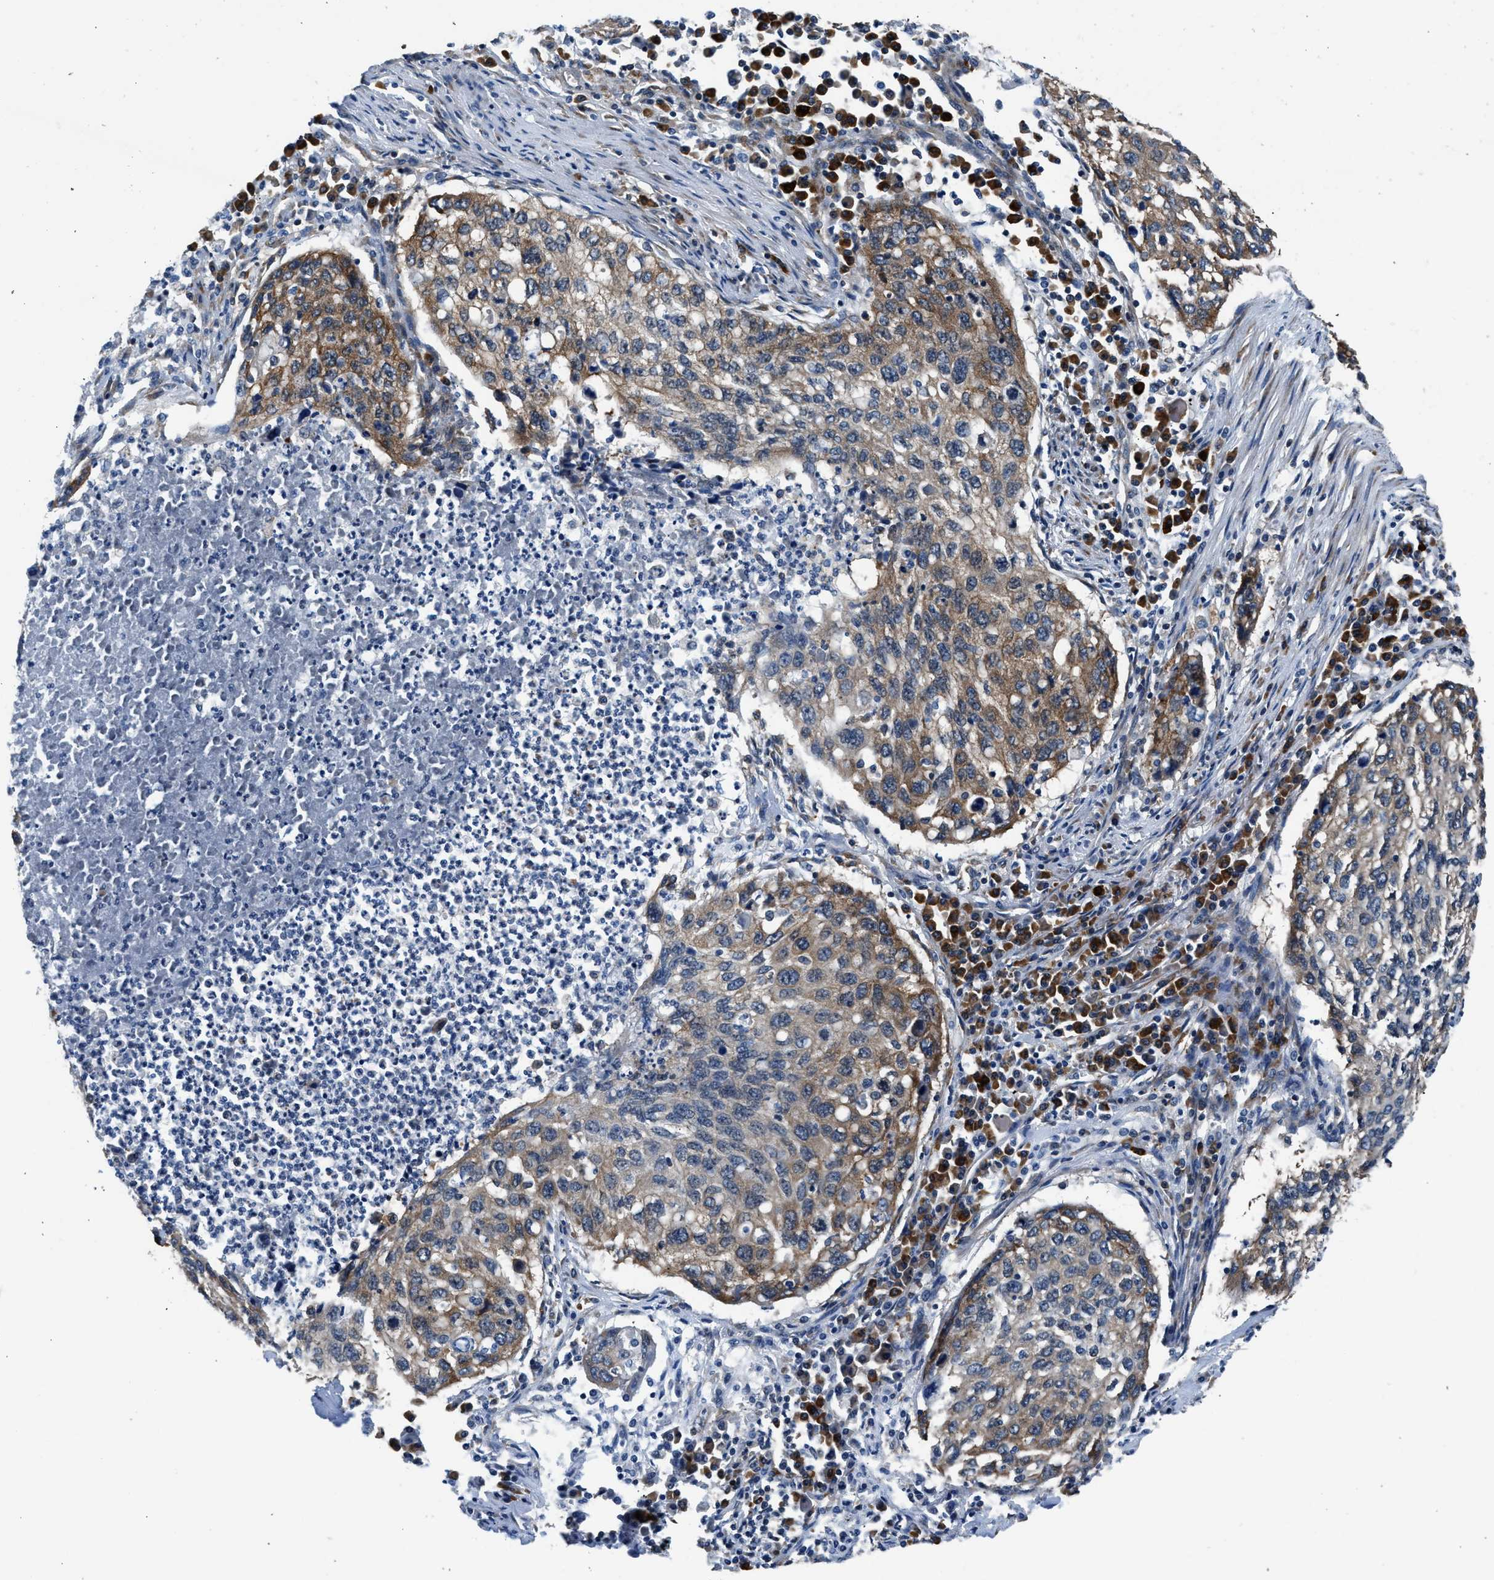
{"staining": {"intensity": "moderate", "quantity": ">75%", "location": "cytoplasmic/membranous"}, "tissue": "lung cancer", "cell_type": "Tumor cells", "image_type": "cancer", "snomed": [{"axis": "morphology", "description": "Squamous cell carcinoma, NOS"}, {"axis": "topography", "description": "Lung"}], "caption": "This photomicrograph exhibits lung cancer (squamous cell carcinoma) stained with IHC to label a protein in brown. The cytoplasmic/membranous of tumor cells show moderate positivity for the protein. Nuclei are counter-stained blue.", "gene": "PA2G4", "patient": {"sex": "female", "age": 63}}